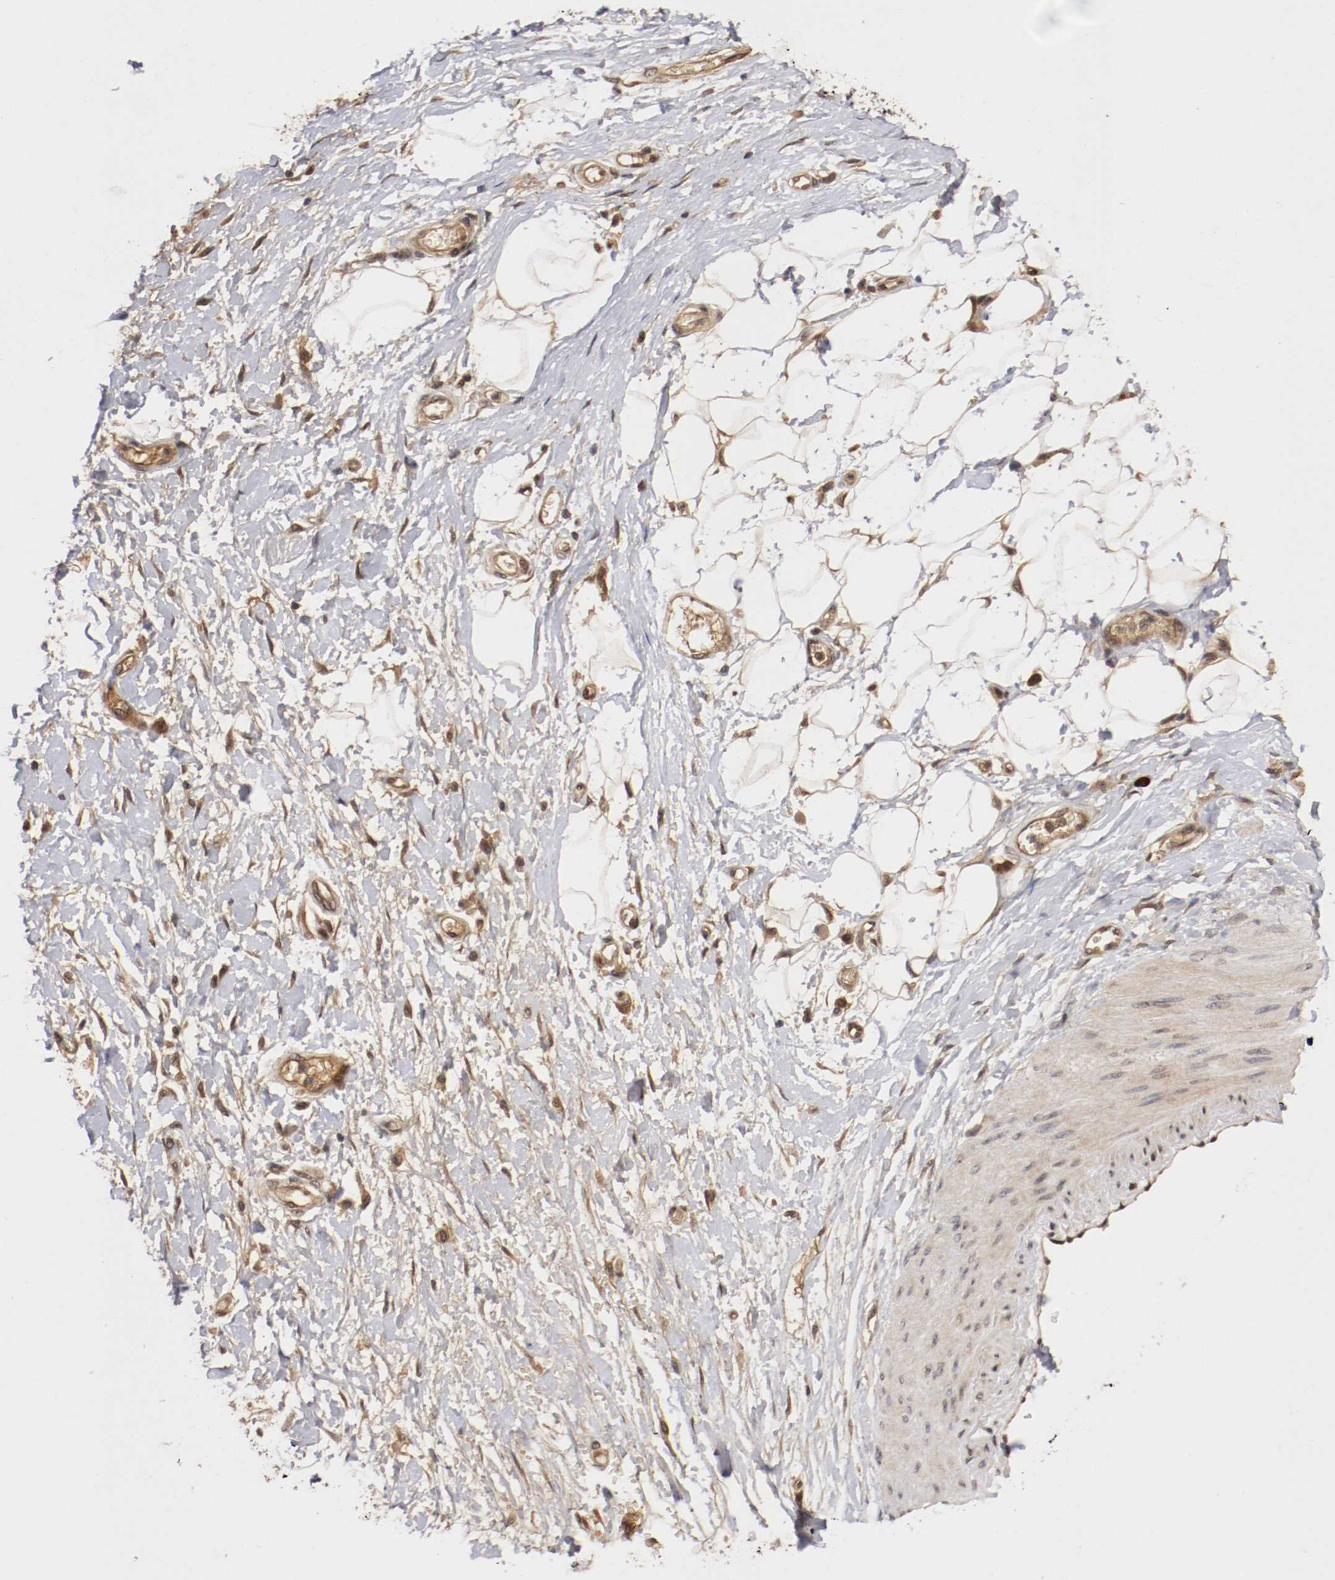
{"staining": {"intensity": "weak", "quantity": ">75%", "location": "cytoplasmic/membranous"}, "tissue": "adipose tissue", "cell_type": "Adipocytes", "image_type": "normal", "snomed": [{"axis": "morphology", "description": "Normal tissue, NOS"}, {"axis": "morphology", "description": "Urothelial carcinoma, High grade"}, {"axis": "topography", "description": "Vascular tissue"}, {"axis": "topography", "description": "Urinary bladder"}], "caption": "Immunohistochemistry staining of normal adipose tissue, which demonstrates low levels of weak cytoplasmic/membranous expression in about >75% of adipocytes indicating weak cytoplasmic/membranous protein expression. The staining was performed using DAB (brown) for protein detection and nuclei were counterstained in hematoxylin (blue).", "gene": "DNMT3B", "patient": {"sex": "female", "age": 56}}